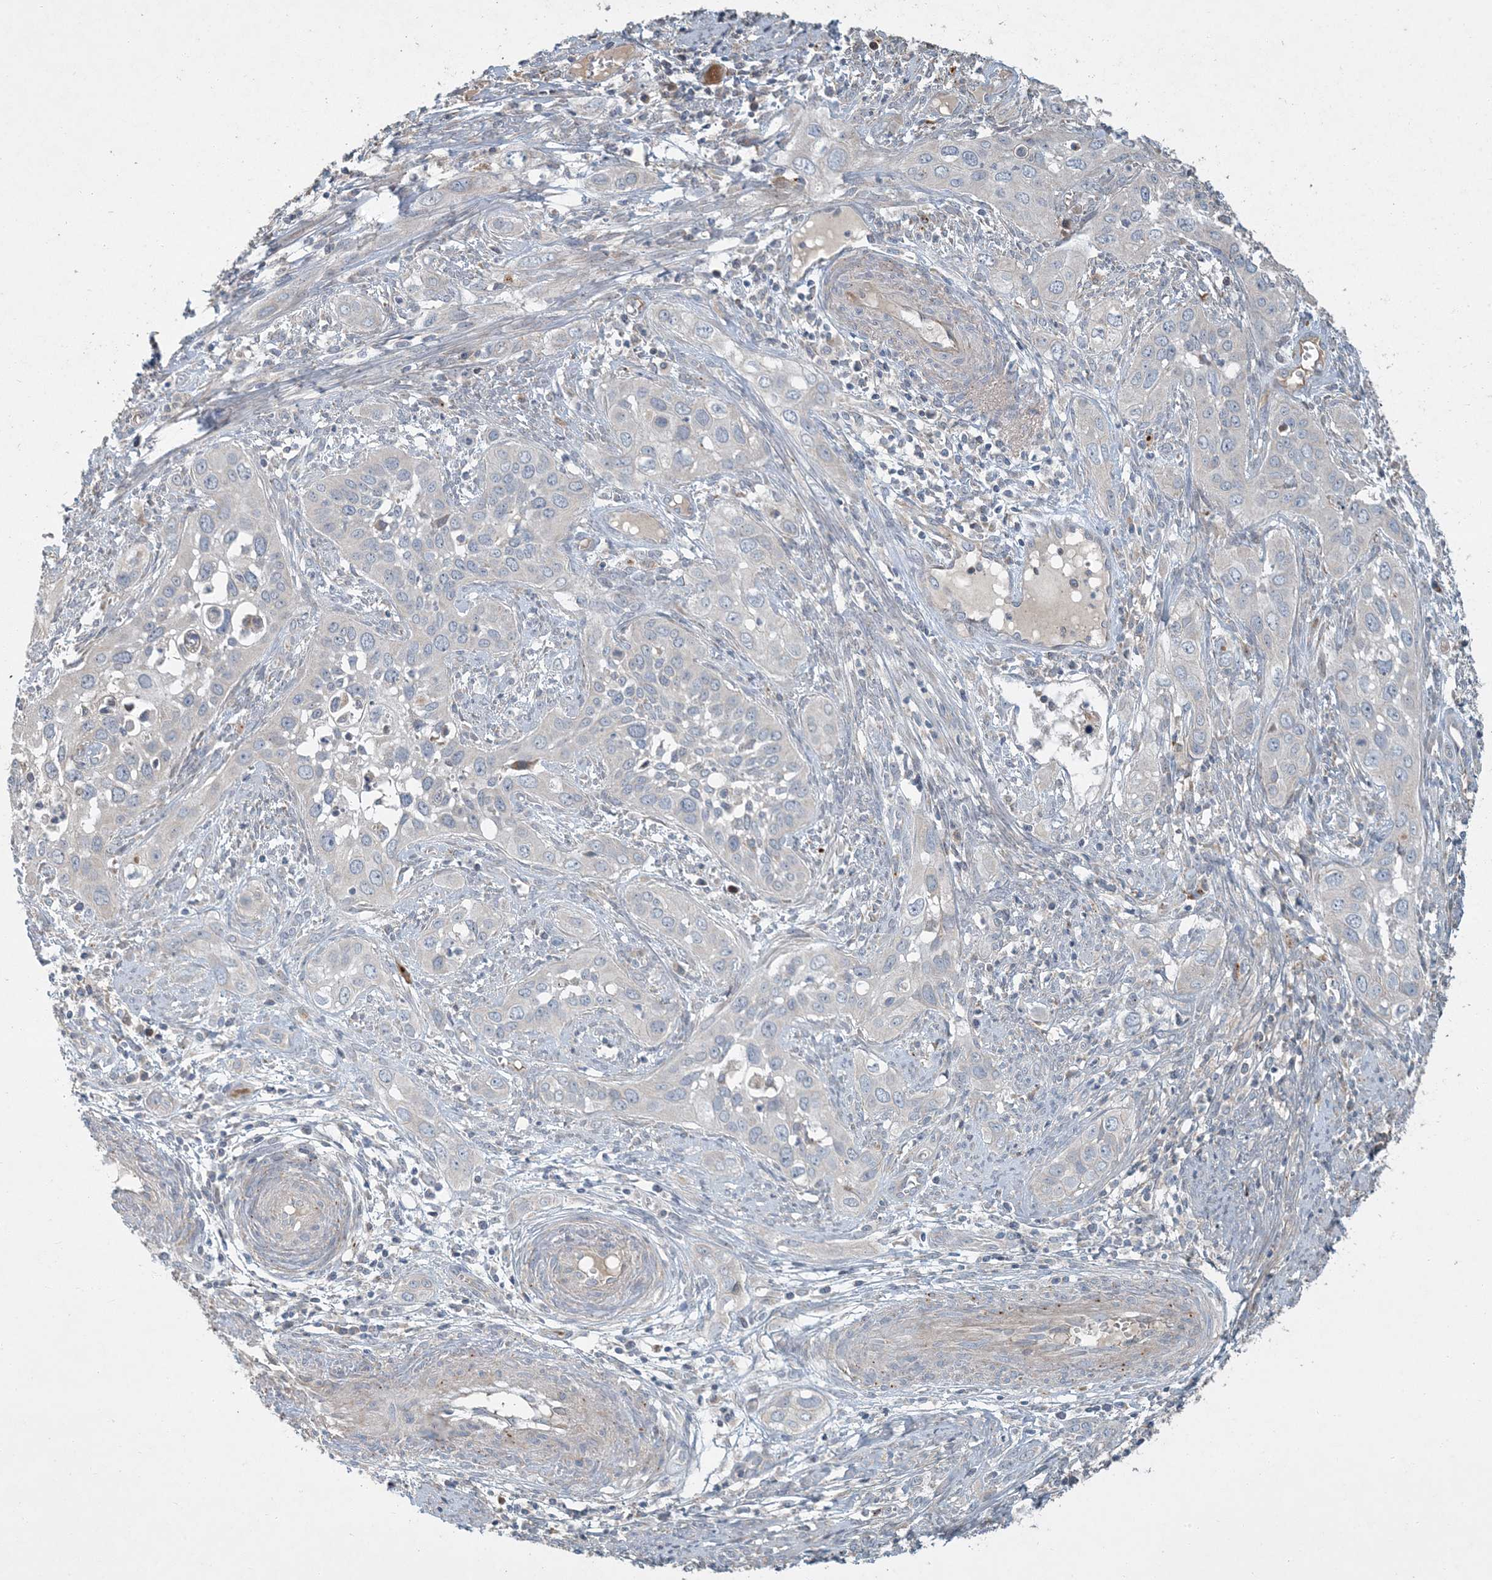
{"staining": {"intensity": "negative", "quantity": "none", "location": "none"}, "tissue": "cervical cancer", "cell_type": "Tumor cells", "image_type": "cancer", "snomed": [{"axis": "morphology", "description": "Squamous cell carcinoma, NOS"}, {"axis": "topography", "description": "Cervix"}], "caption": "Tumor cells show no significant protein positivity in cervical cancer (squamous cell carcinoma). Brightfield microscopy of immunohistochemistry (IHC) stained with DAB (brown) and hematoxylin (blue), captured at high magnification.", "gene": "LTN1", "patient": {"sex": "female", "age": 34}}